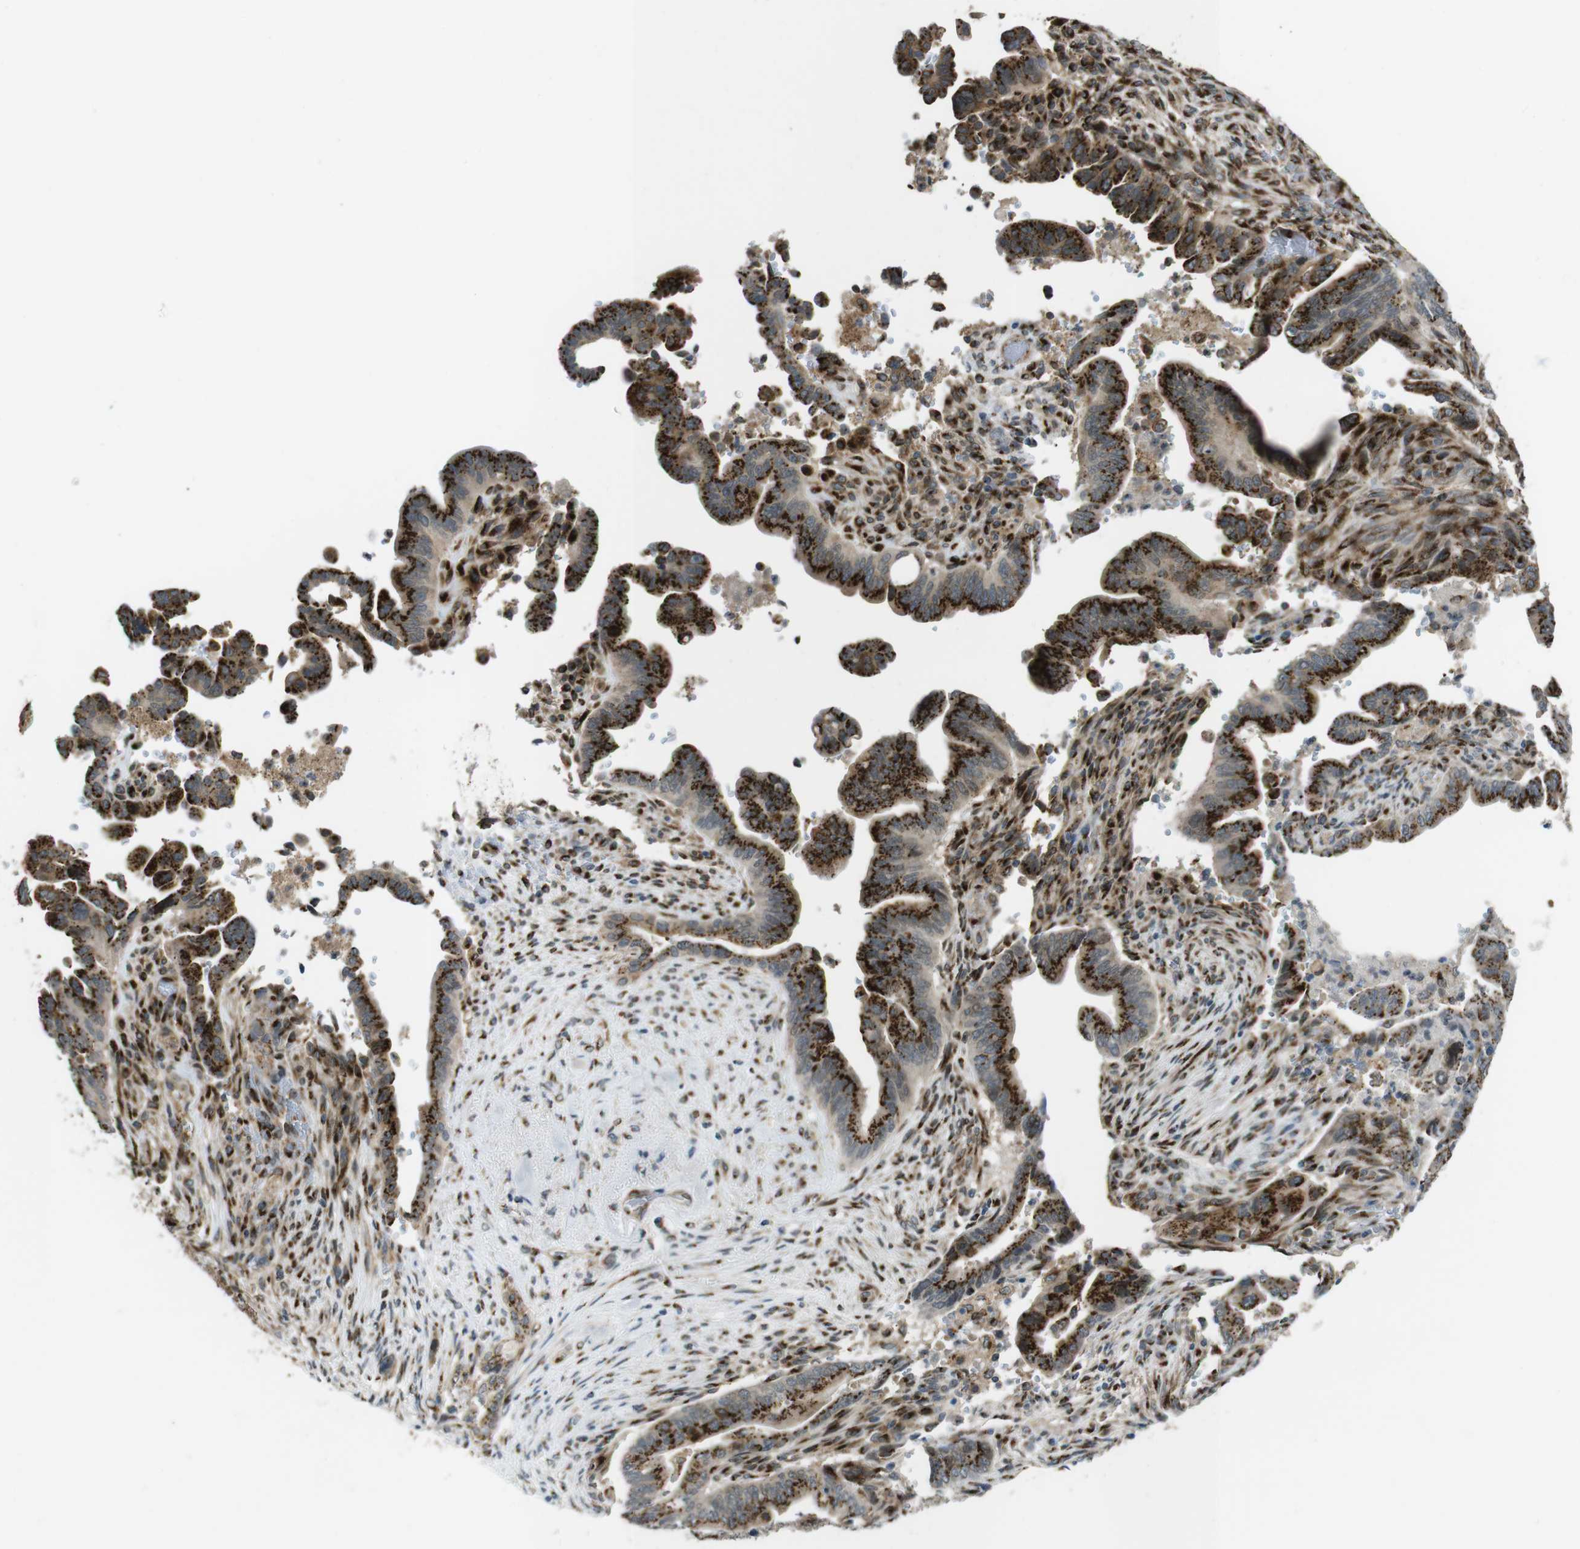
{"staining": {"intensity": "strong", "quantity": ">75%", "location": "cytoplasmic/membranous"}, "tissue": "pancreatic cancer", "cell_type": "Tumor cells", "image_type": "cancer", "snomed": [{"axis": "morphology", "description": "Adenocarcinoma, NOS"}, {"axis": "topography", "description": "Pancreas"}], "caption": "Strong cytoplasmic/membranous staining for a protein is identified in about >75% of tumor cells of pancreatic adenocarcinoma using immunohistochemistry.", "gene": "ZFPL1", "patient": {"sex": "male", "age": 70}}